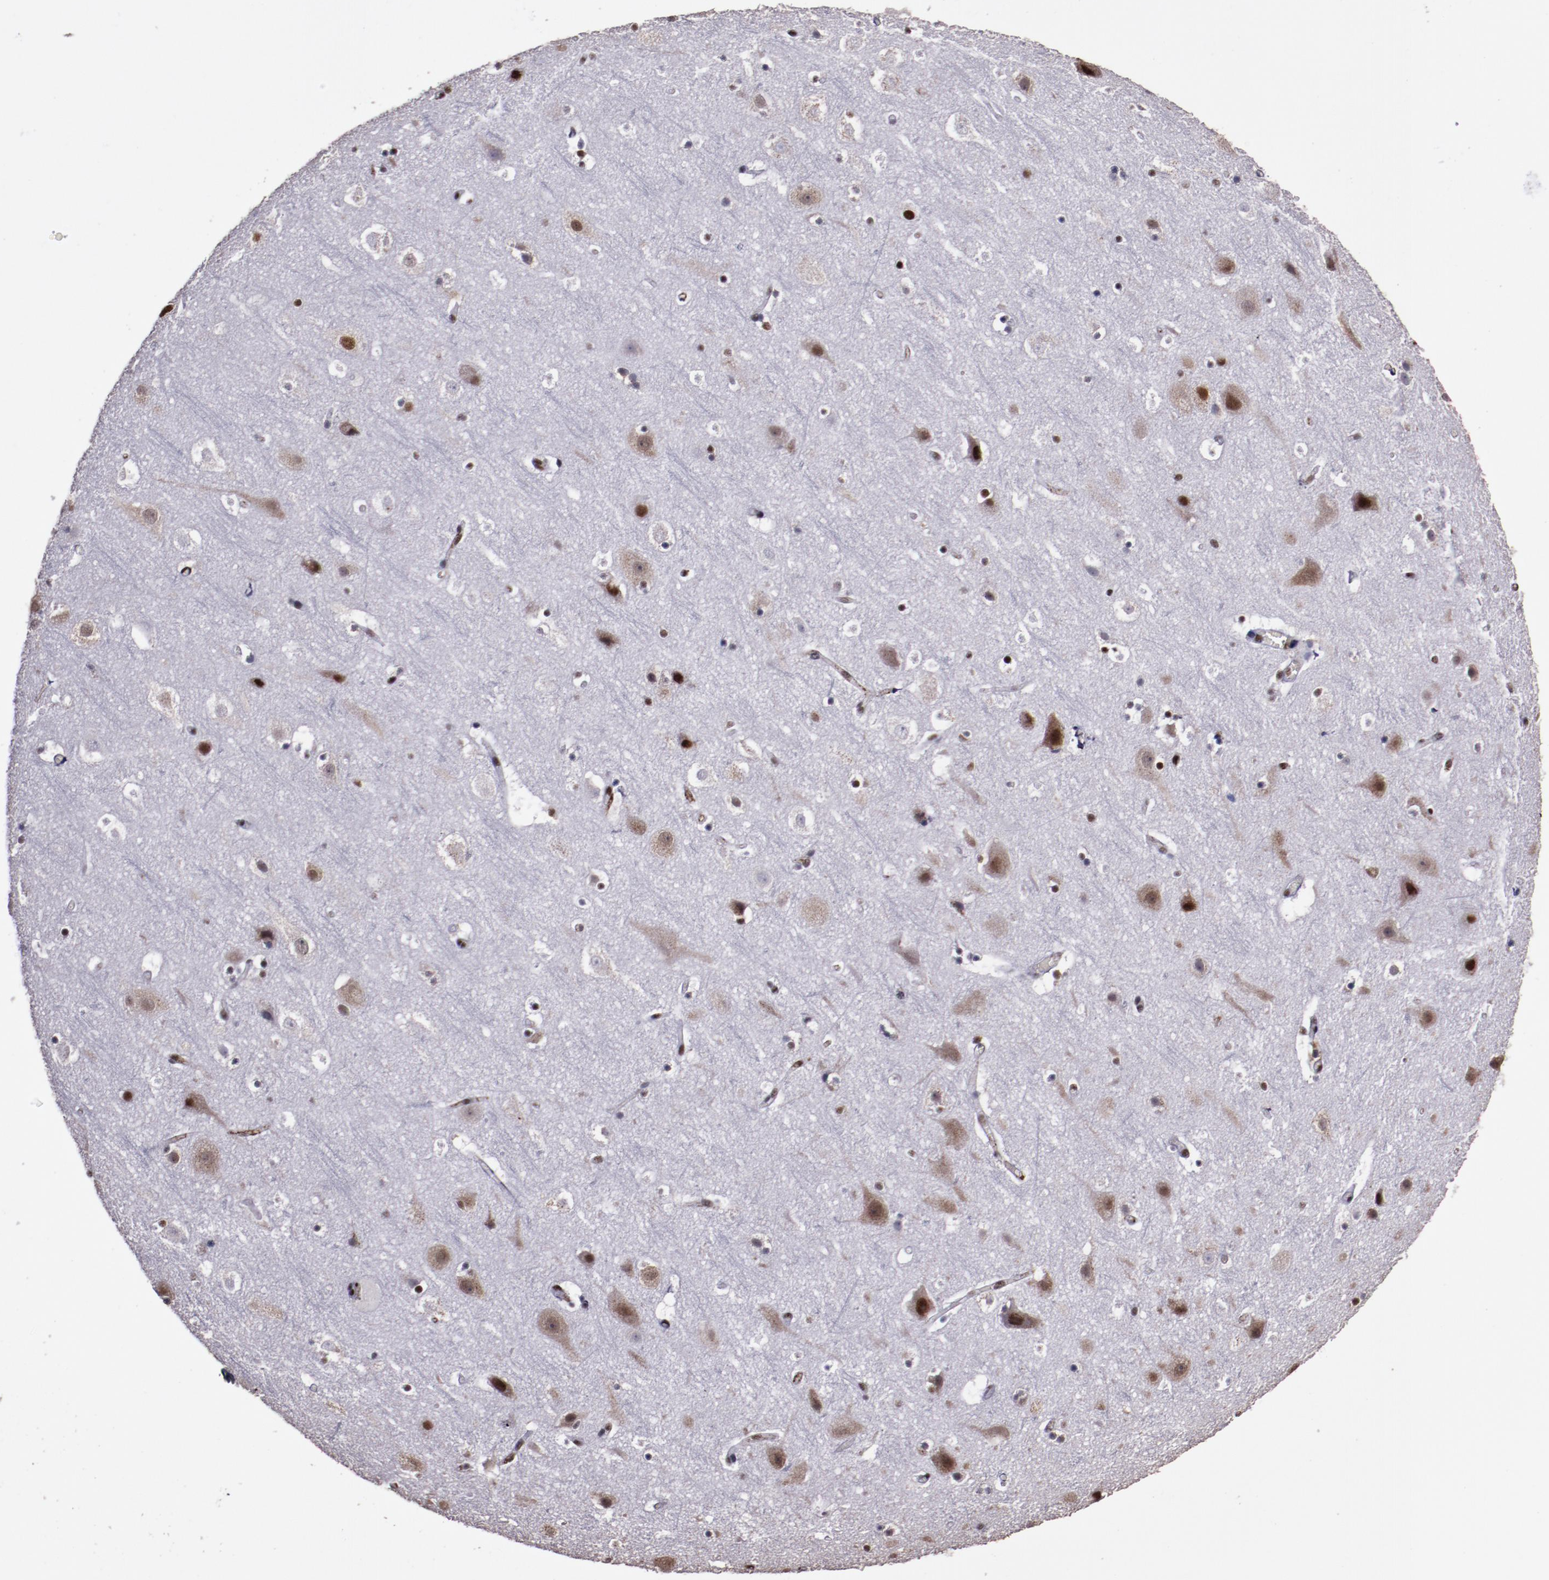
{"staining": {"intensity": "moderate", "quantity": ">75%", "location": "nuclear"}, "tissue": "cerebral cortex", "cell_type": "Endothelial cells", "image_type": "normal", "snomed": [{"axis": "morphology", "description": "Normal tissue, NOS"}, {"axis": "topography", "description": "Cerebral cortex"}], "caption": "This photomicrograph demonstrates immunohistochemistry staining of benign cerebral cortex, with medium moderate nuclear staining in about >75% of endothelial cells.", "gene": "PPP4R3A", "patient": {"sex": "male", "age": 45}}